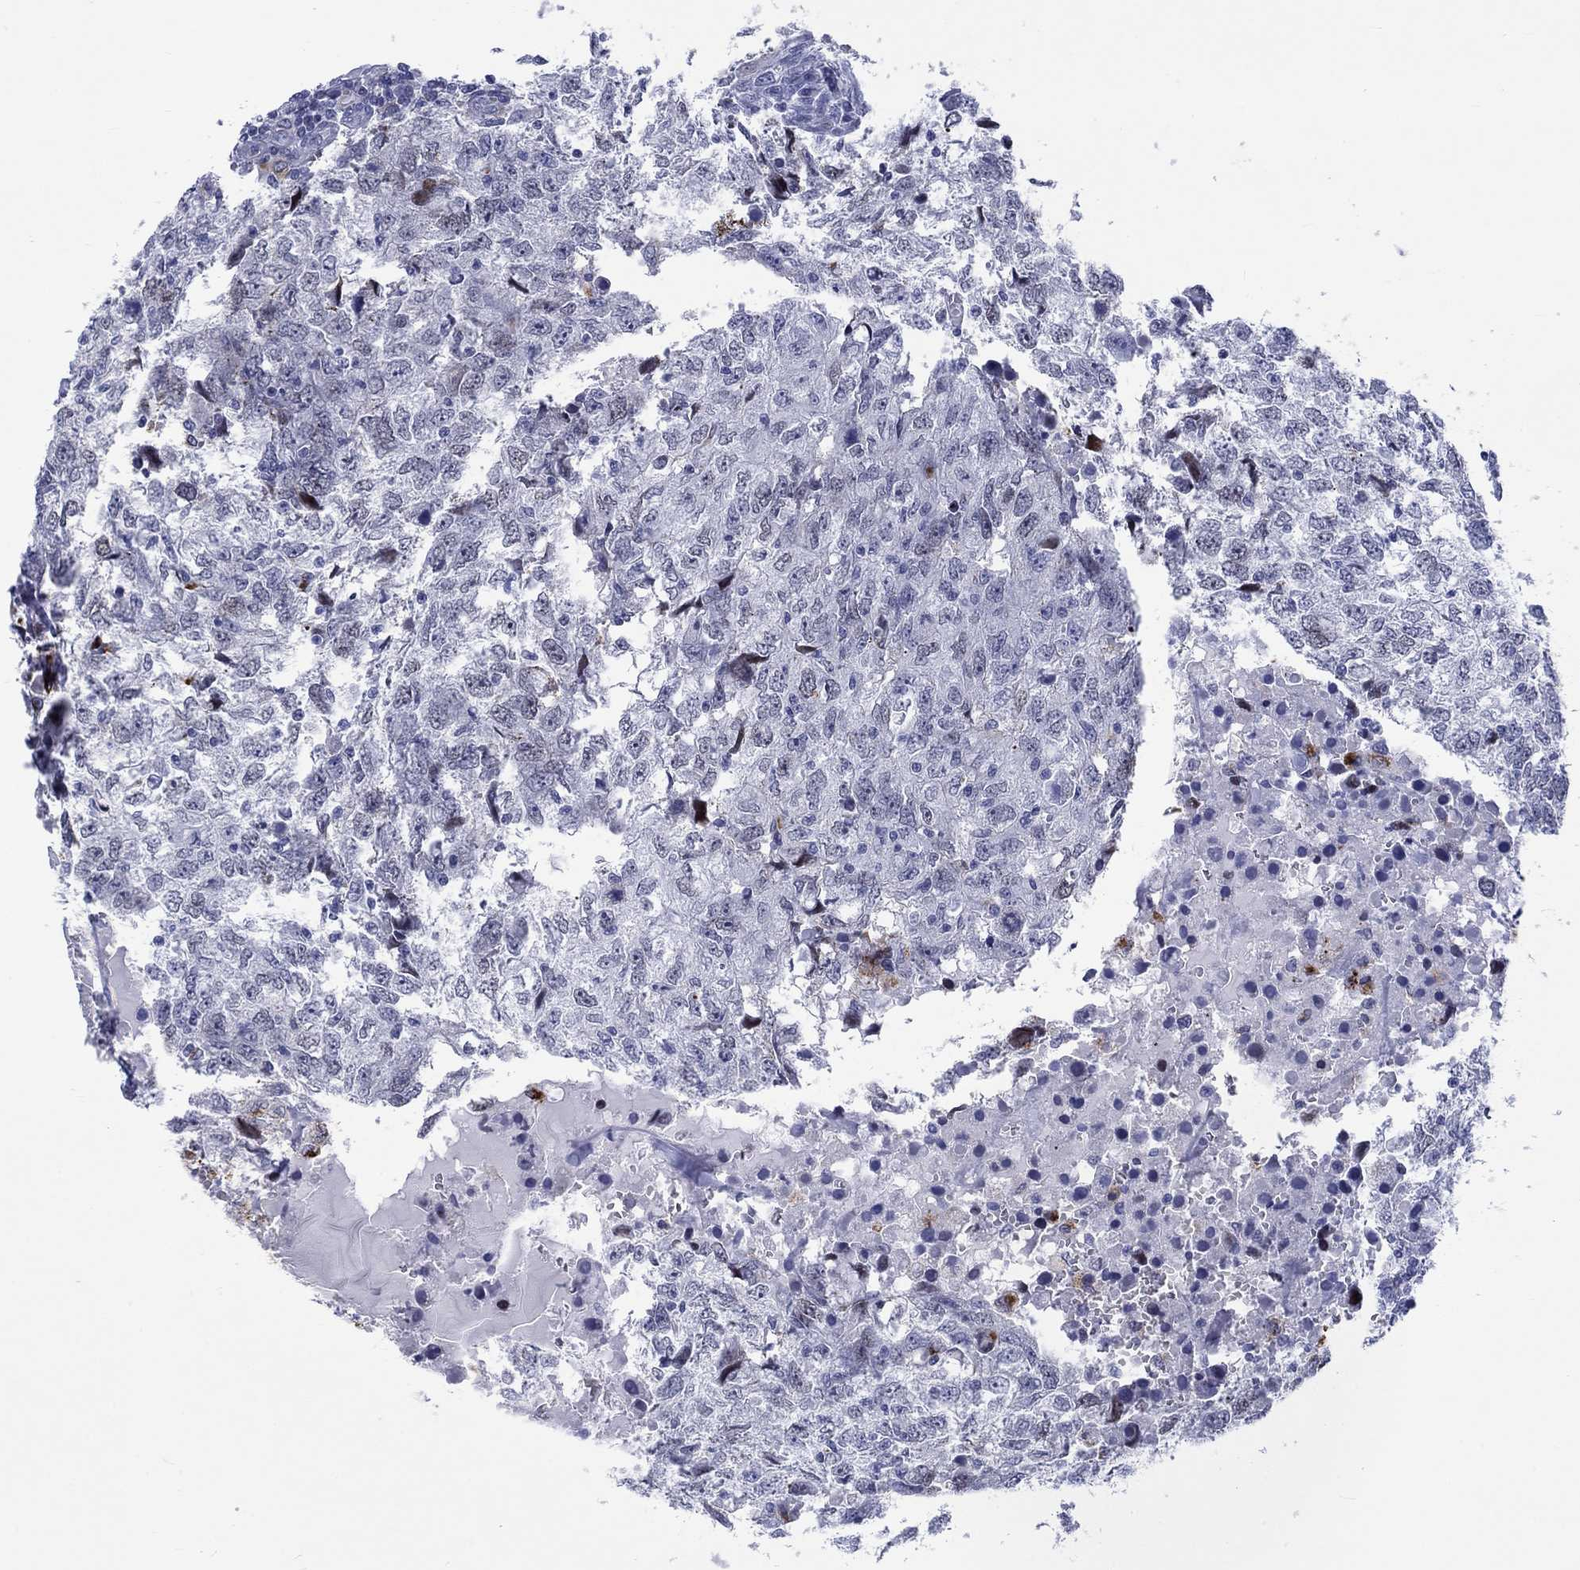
{"staining": {"intensity": "negative", "quantity": "none", "location": "none"}, "tissue": "breast cancer", "cell_type": "Tumor cells", "image_type": "cancer", "snomed": [{"axis": "morphology", "description": "Duct carcinoma"}, {"axis": "topography", "description": "Breast"}], "caption": "High magnification brightfield microscopy of intraductal carcinoma (breast) stained with DAB (3,3'-diaminobenzidine) (brown) and counterstained with hematoxylin (blue): tumor cells show no significant staining.", "gene": "CDCA2", "patient": {"sex": "female", "age": 30}}